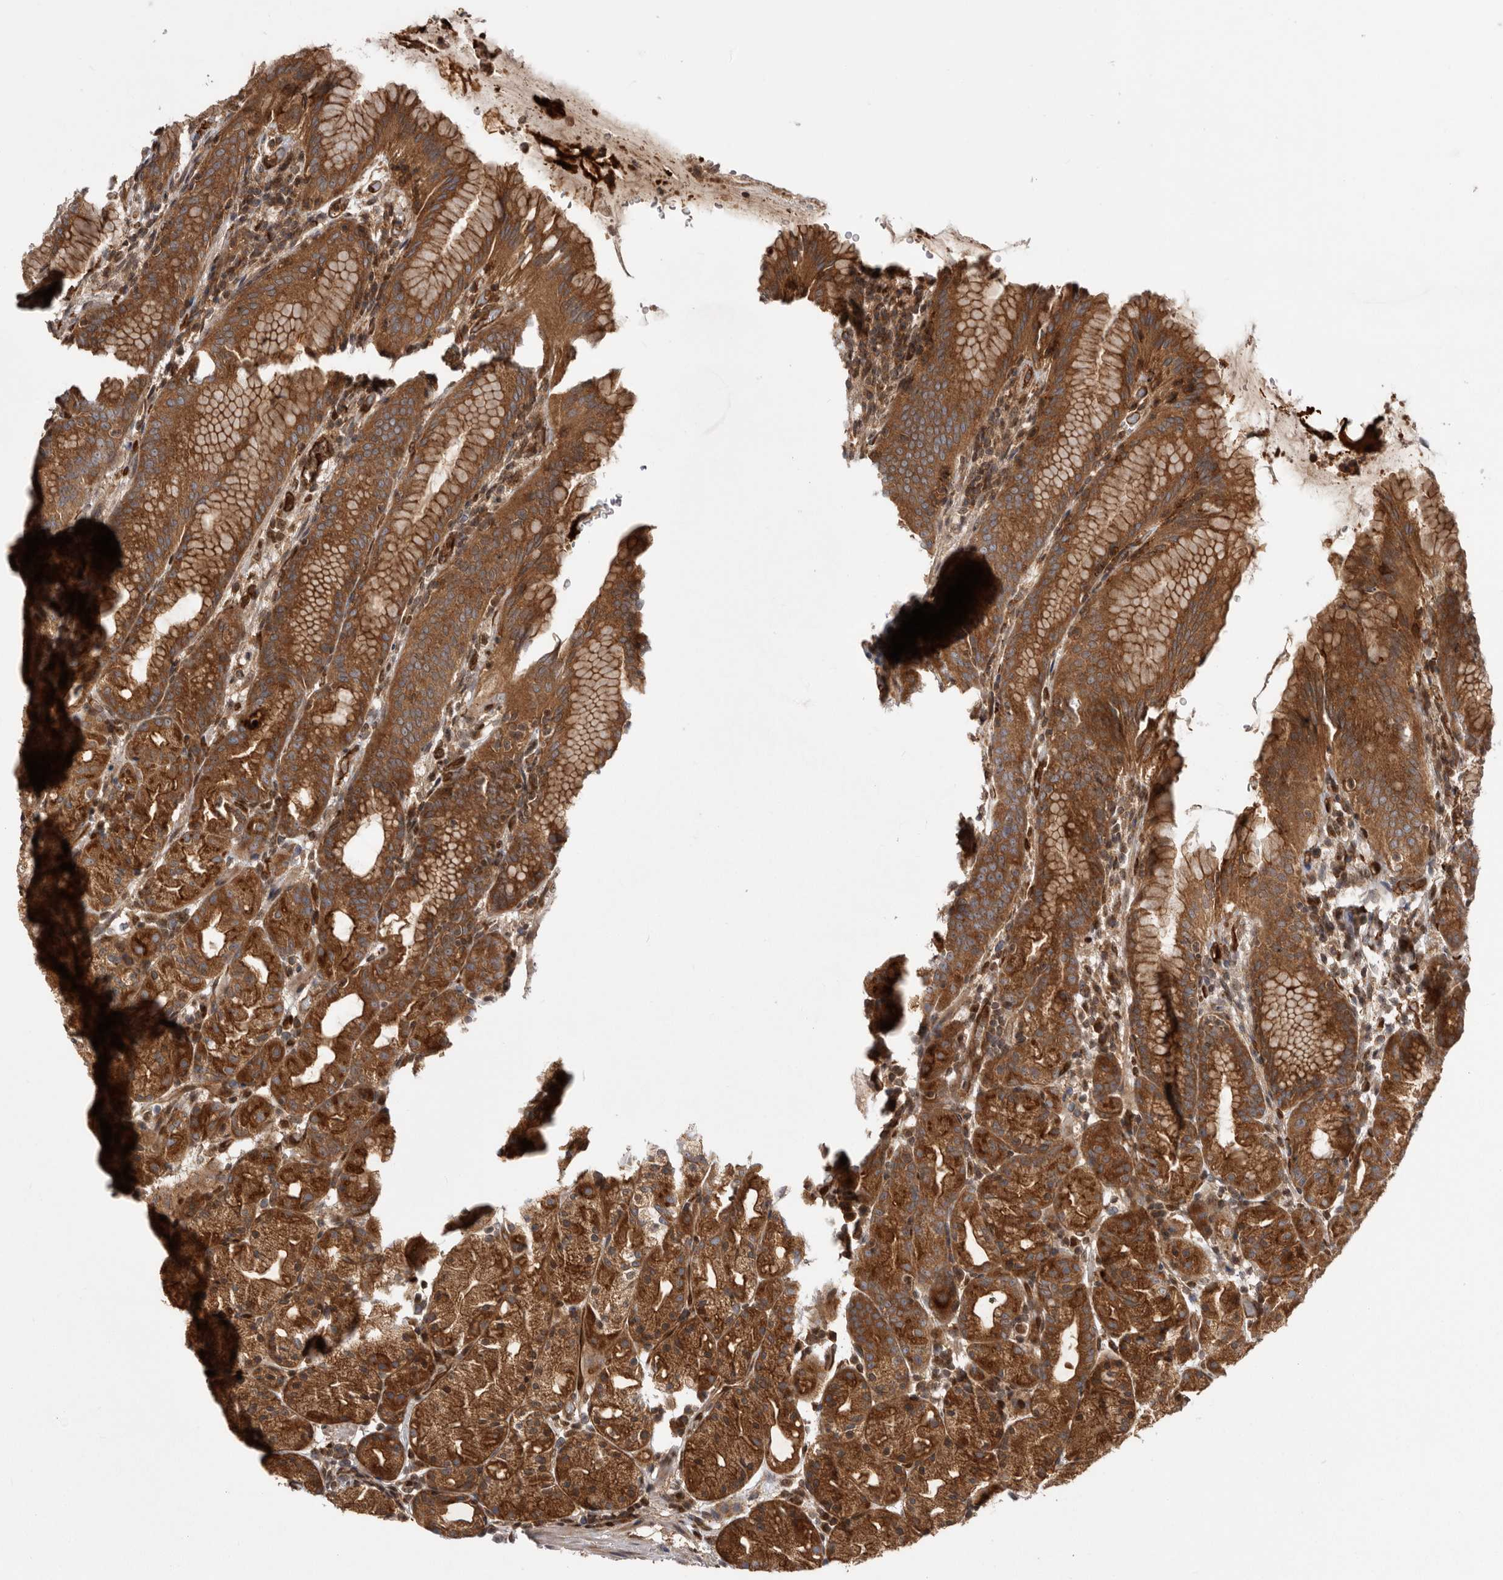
{"staining": {"intensity": "strong", "quantity": "25%-75%", "location": "cytoplasmic/membranous"}, "tissue": "stomach", "cell_type": "Glandular cells", "image_type": "normal", "snomed": [{"axis": "morphology", "description": "Normal tissue, NOS"}, {"axis": "topography", "description": "Stomach, upper"}], "caption": "Stomach stained with DAB immunohistochemistry (IHC) shows high levels of strong cytoplasmic/membranous expression in approximately 25%-75% of glandular cells. Using DAB (3,3'-diaminobenzidine) (brown) and hematoxylin (blue) stains, captured at high magnification using brightfield microscopy.", "gene": "DHDDS", "patient": {"sex": "male", "age": 48}}